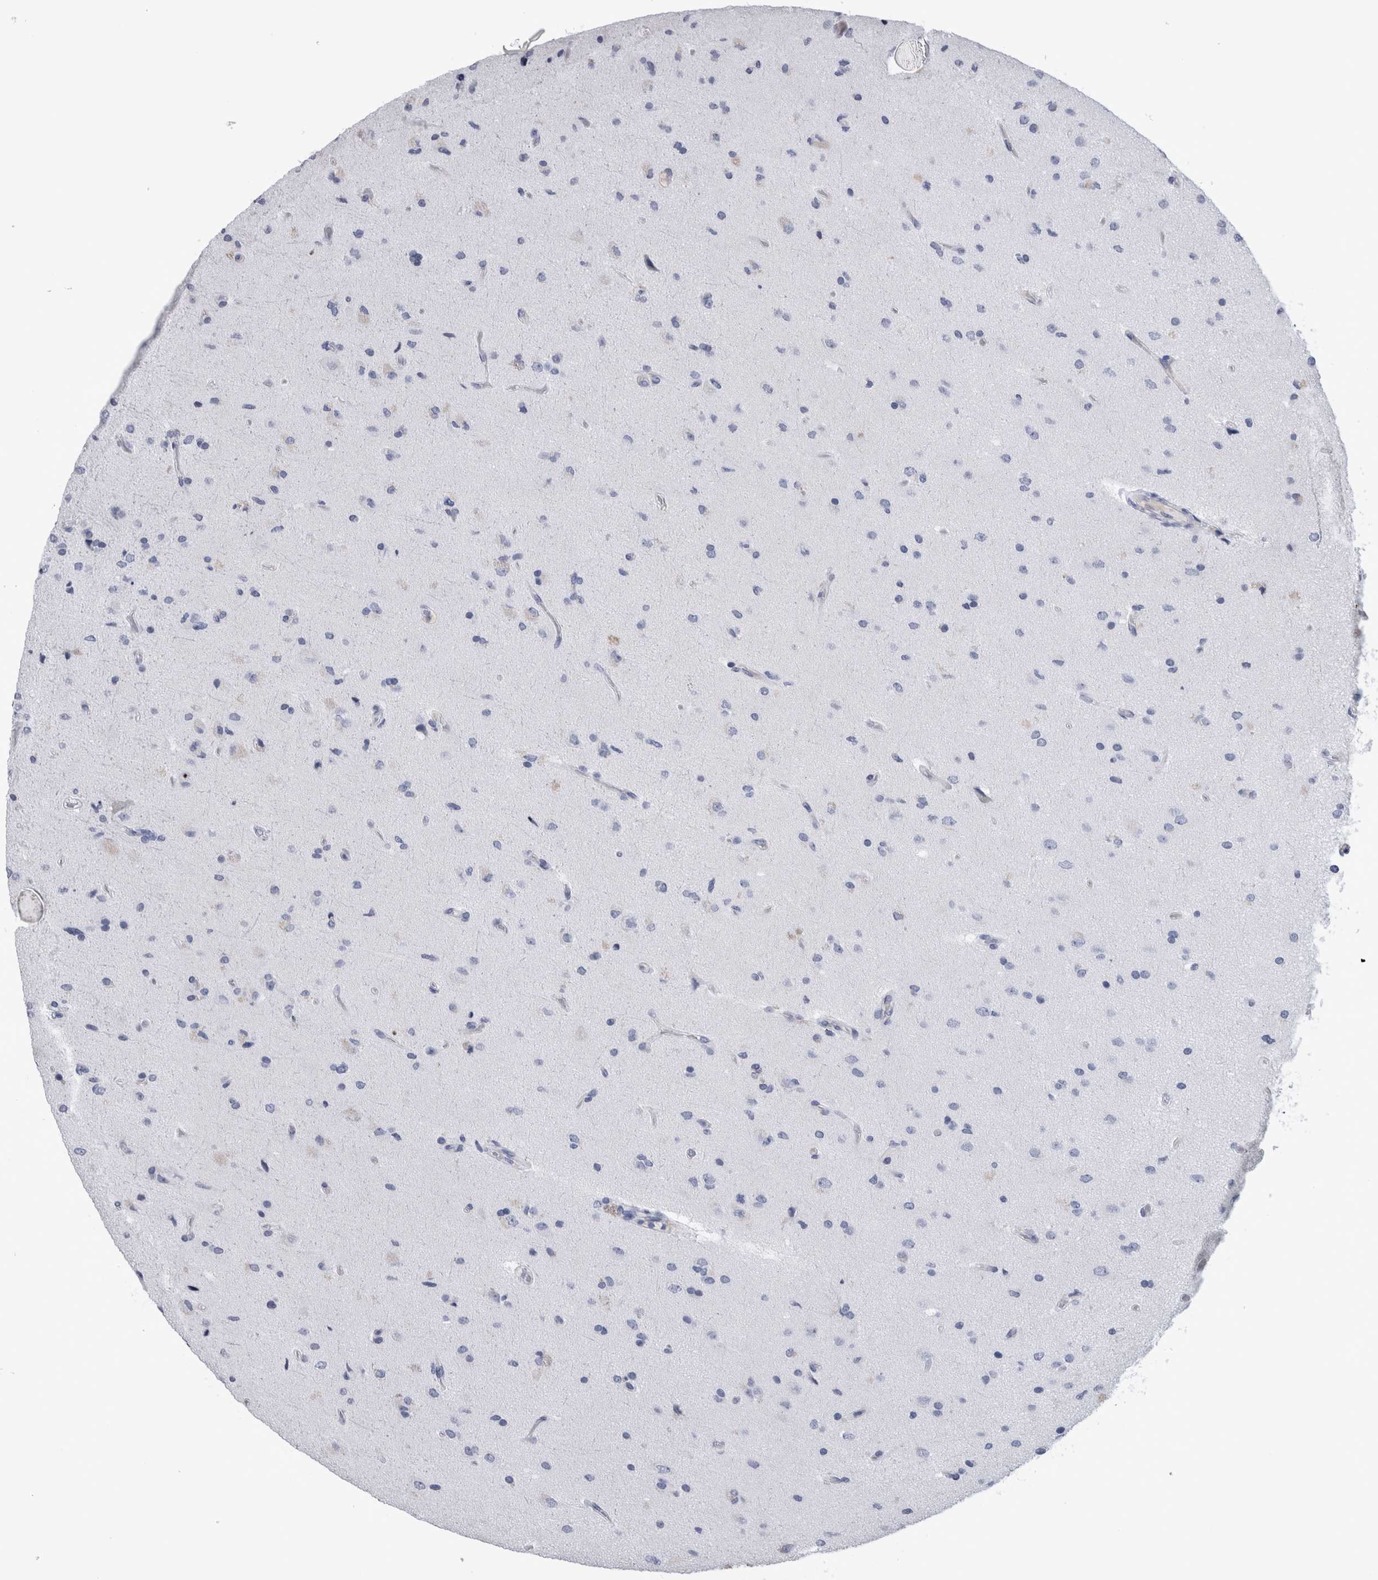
{"staining": {"intensity": "negative", "quantity": "none", "location": "none"}, "tissue": "glioma", "cell_type": "Tumor cells", "image_type": "cancer", "snomed": [{"axis": "morphology", "description": "Glioma, malignant, High grade"}, {"axis": "topography", "description": "Brain"}], "caption": "Immunohistochemistry of human glioma exhibits no positivity in tumor cells. Brightfield microscopy of immunohistochemistry (IHC) stained with DAB (brown) and hematoxylin (blue), captured at high magnification.", "gene": "PAX5", "patient": {"sex": "male", "age": 72}}